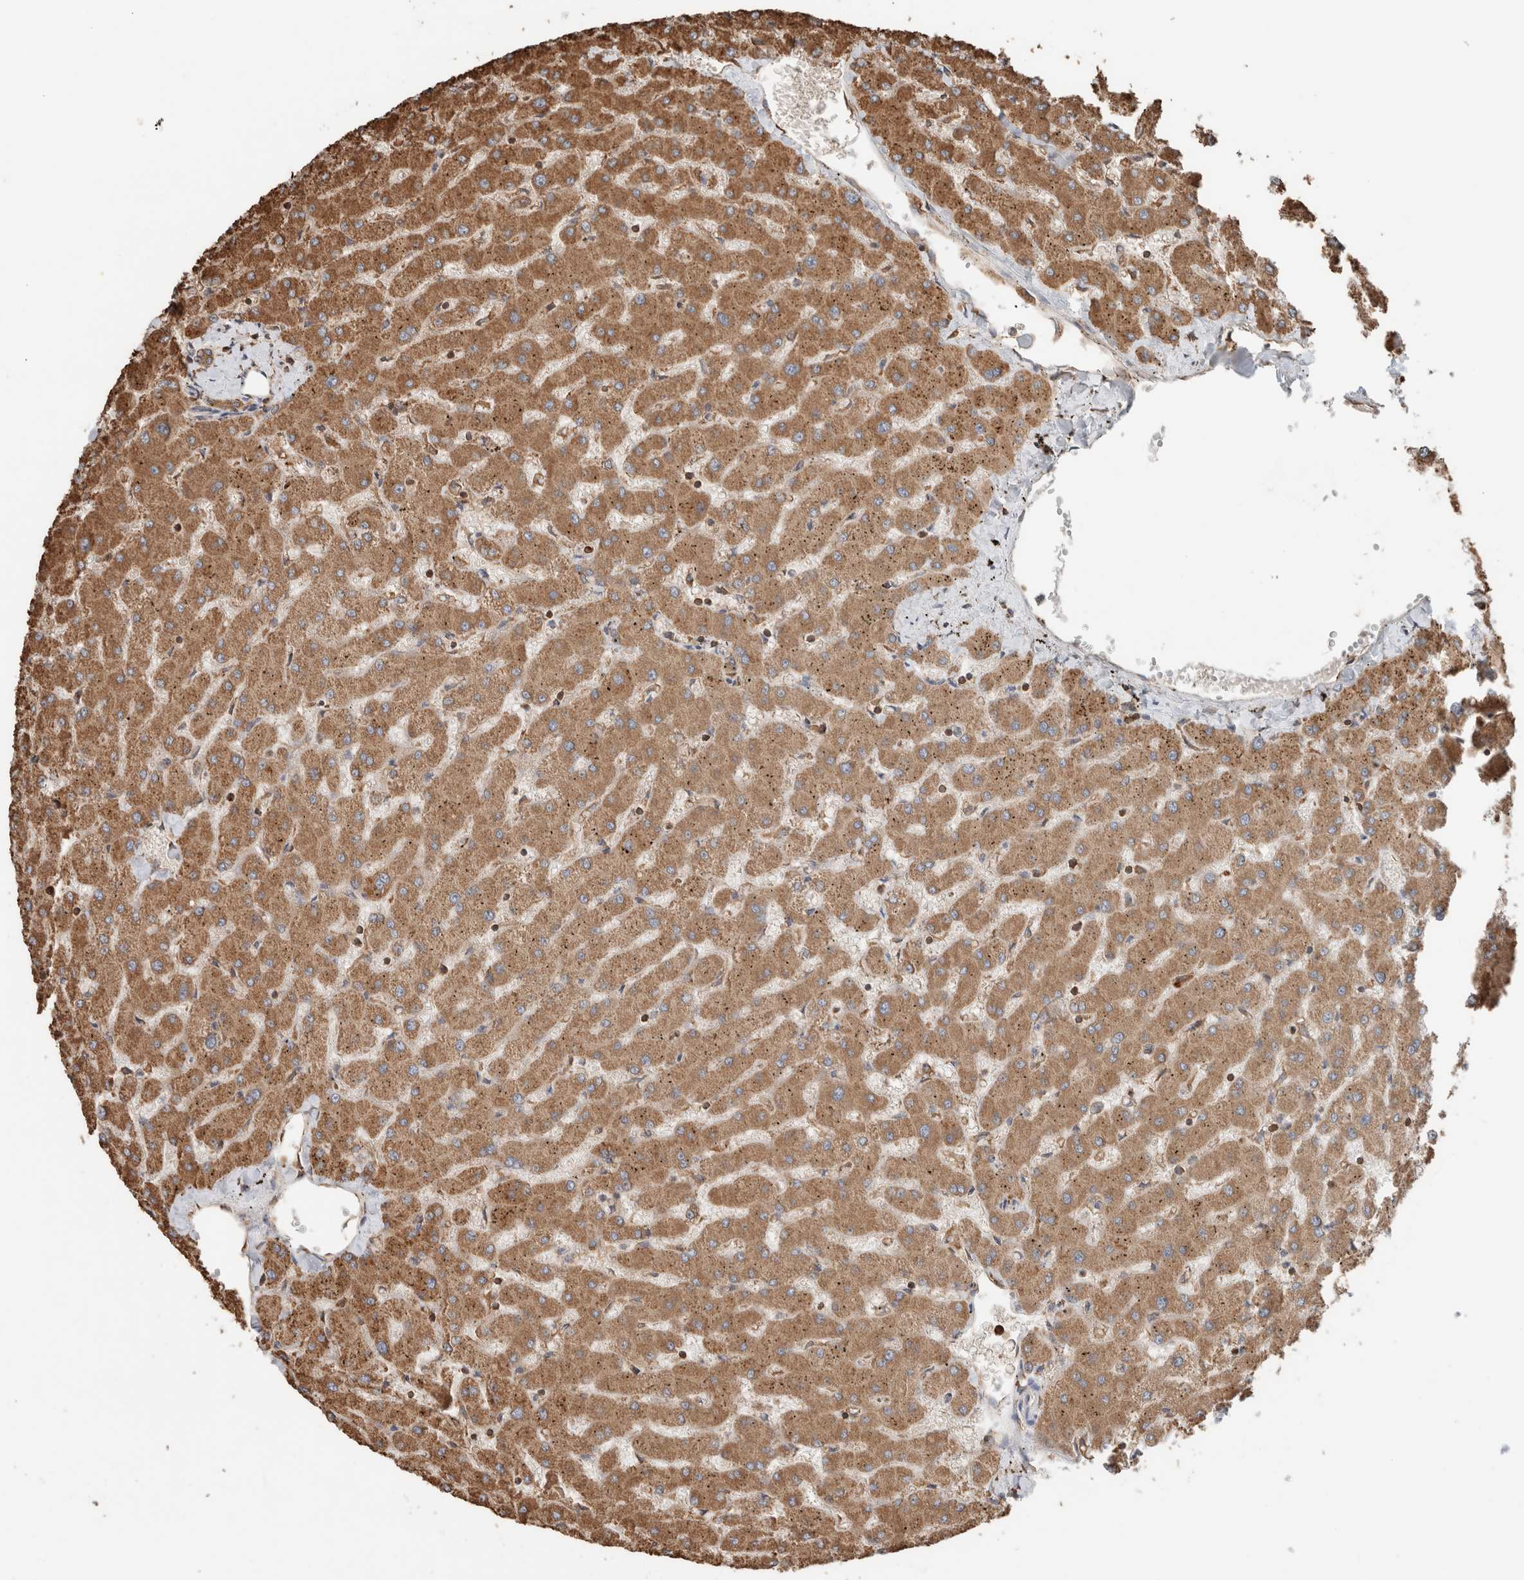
{"staining": {"intensity": "moderate", "quantity": ">75%", "location": "cytoplasmic/membranous"}, "tissue": "liver", "cell_type": "Cholangiocytes", "image_type": "normal", "snomed": [{"axis": "morphology", "description": "Normal tissue, NOS"}, {"axis": "topography", "description": "Liver"}], "caption": "About >75% of cholangiocytes in benign liver demonstrate moderate cytoplasmic/membranous protein staining as visualized by brown immunohistochemical staining.", "gene": "ERAP2", "patient": {"sex": "female", "age": 63}}